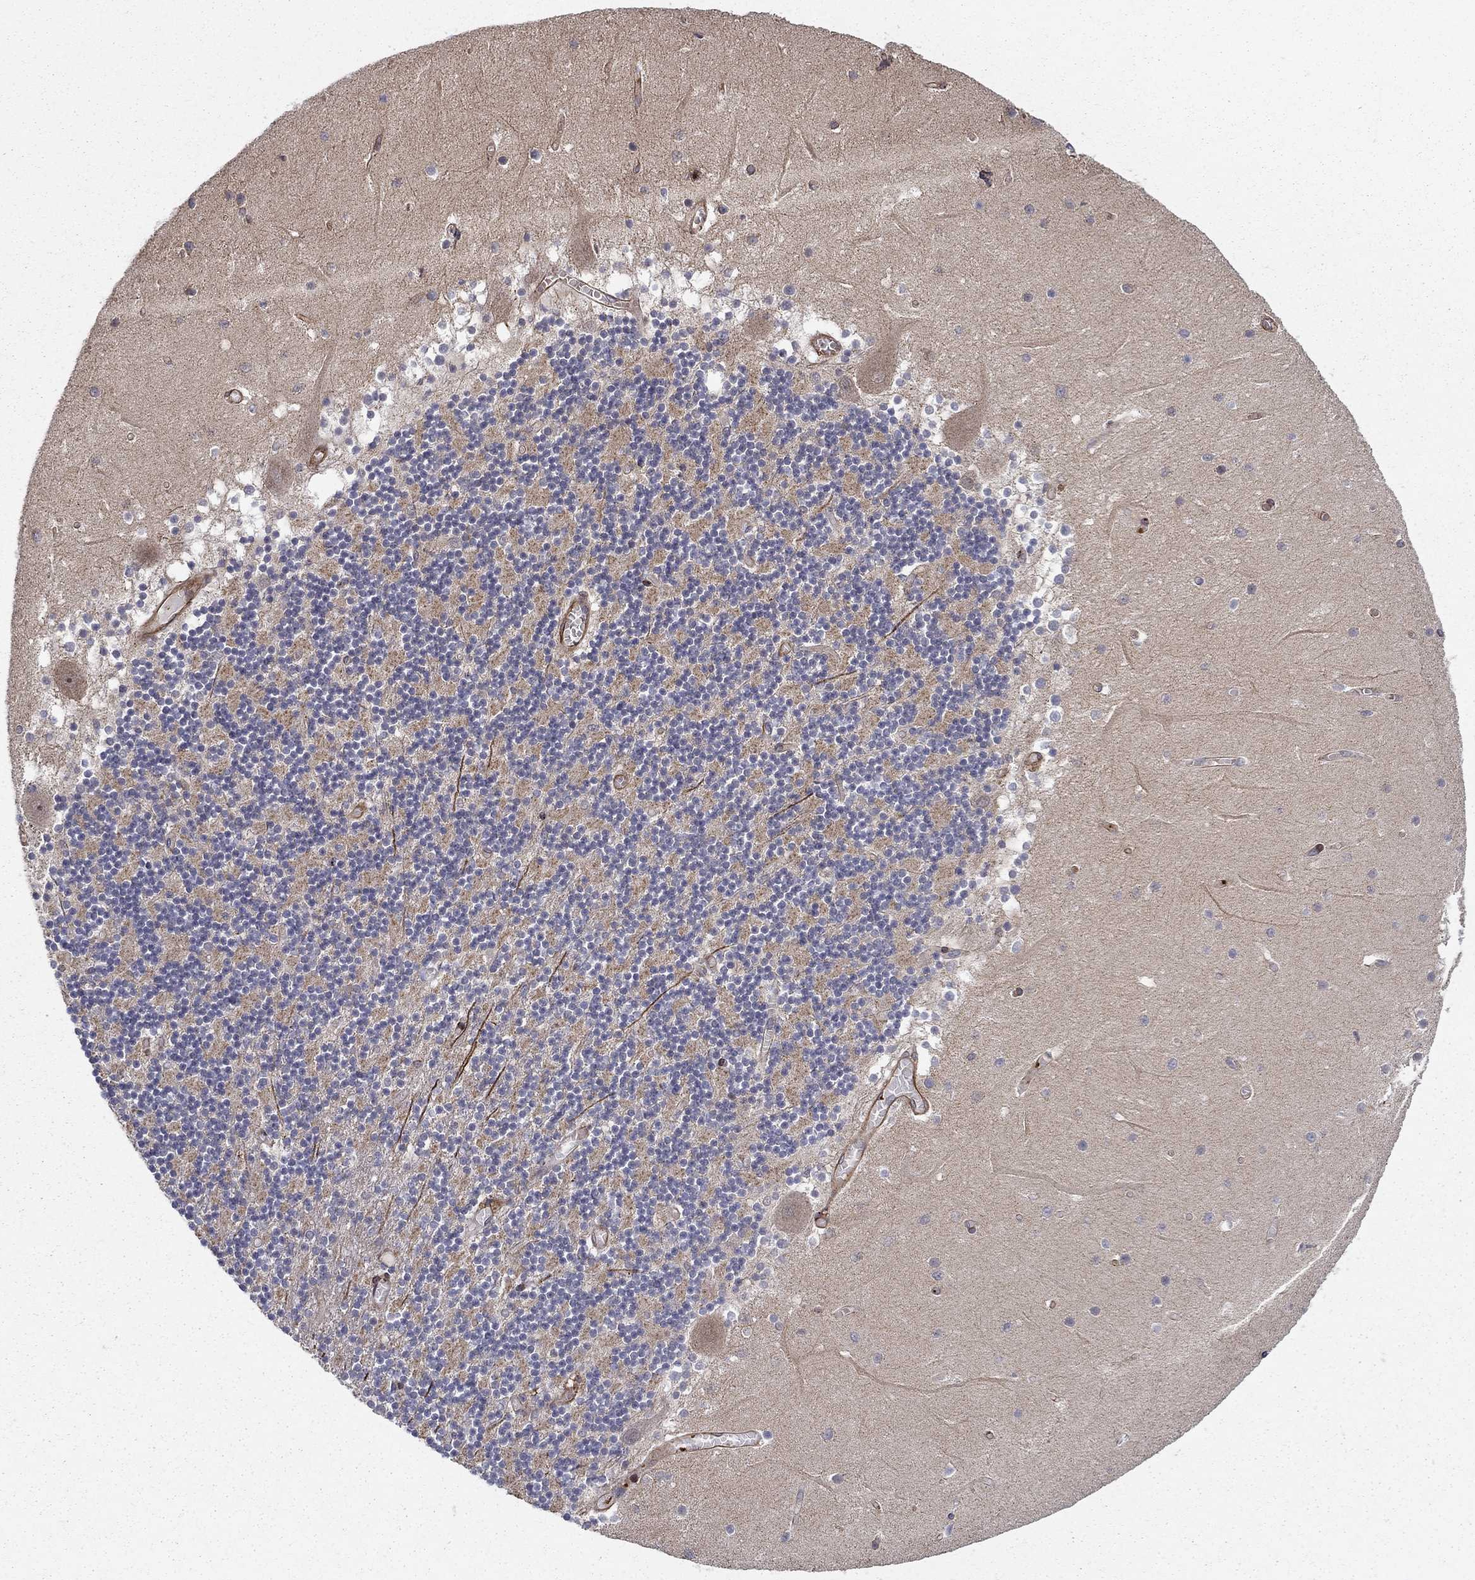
{"staining": {"intensity": "negative", "quantity": "none", "location": "none"}, "tissue": "cerebellum", "cell_type": "Cells in granular layer", "image_type": "normal", "snomed": [{"axis": "morphology", "description": "Normal tissue, NOS"}, {"axis": "topography", "description": "Cerebellum"}], "caption": "An IHC image of normal cerebellum is shown. There is no staining in cells in granular layer of cerebellum.", "gene": "ADM", "patient": {"sex": "female", "age": 28}}